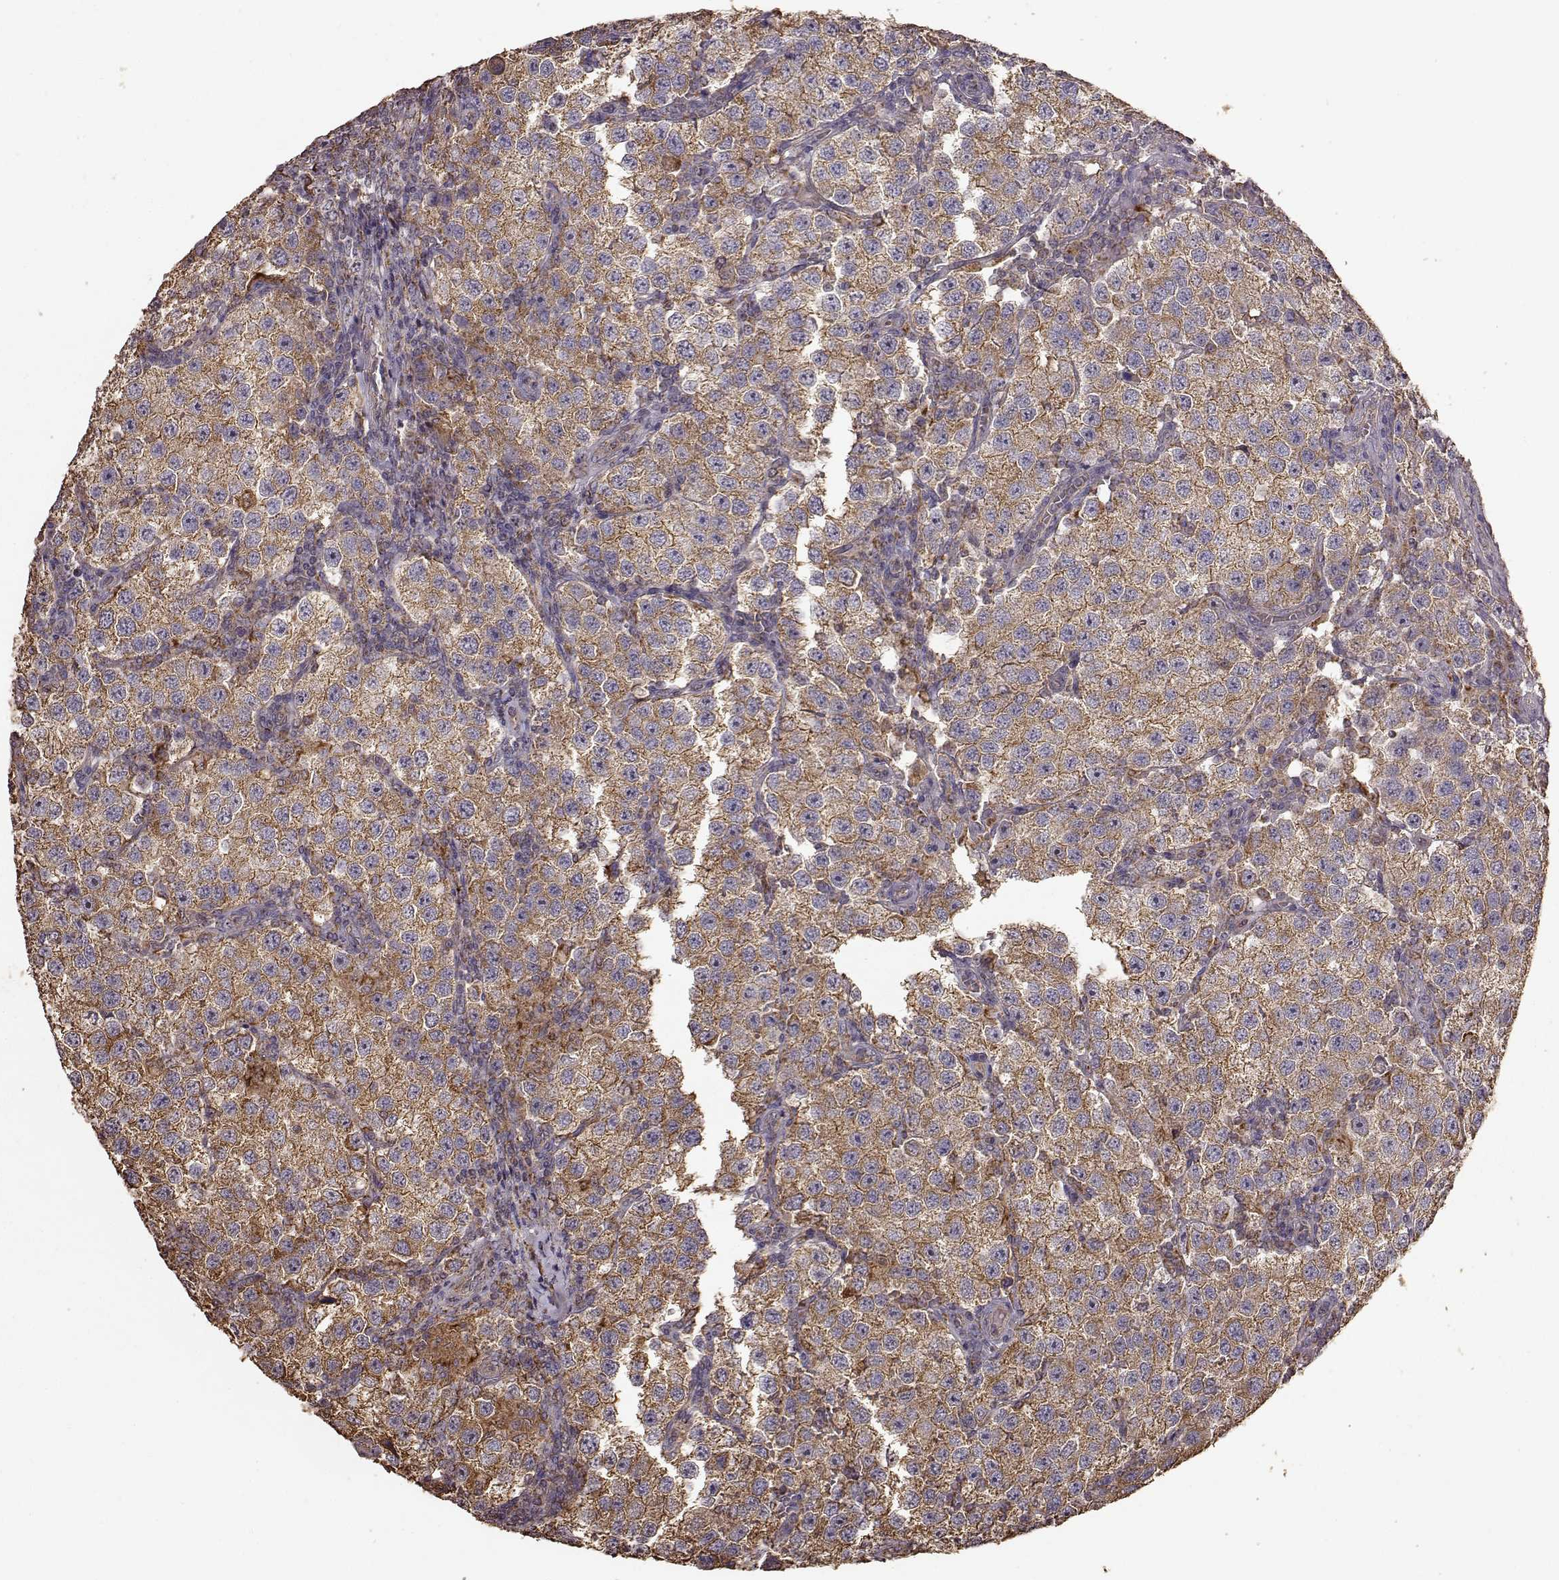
{"staining": {"intensity": "moderate", "quantity": ">75%", "location": "cytoplasmic/membranous"}, "tissue": "testis cancer", "cell_type": "Tumor cells", "image_type": "cancer", "snomed": [{"axis": "morphology", "description": "Seminoma, NOS"}, {"axis": "topography", "description": "Testis"}], "caption": "Moderate cytoplasmic/membranous positivity is appreciated in about >75% of tumor cells in testis cancer.", "gene": "PTGES2", "patient": {"sex": "male", "age": 37}}